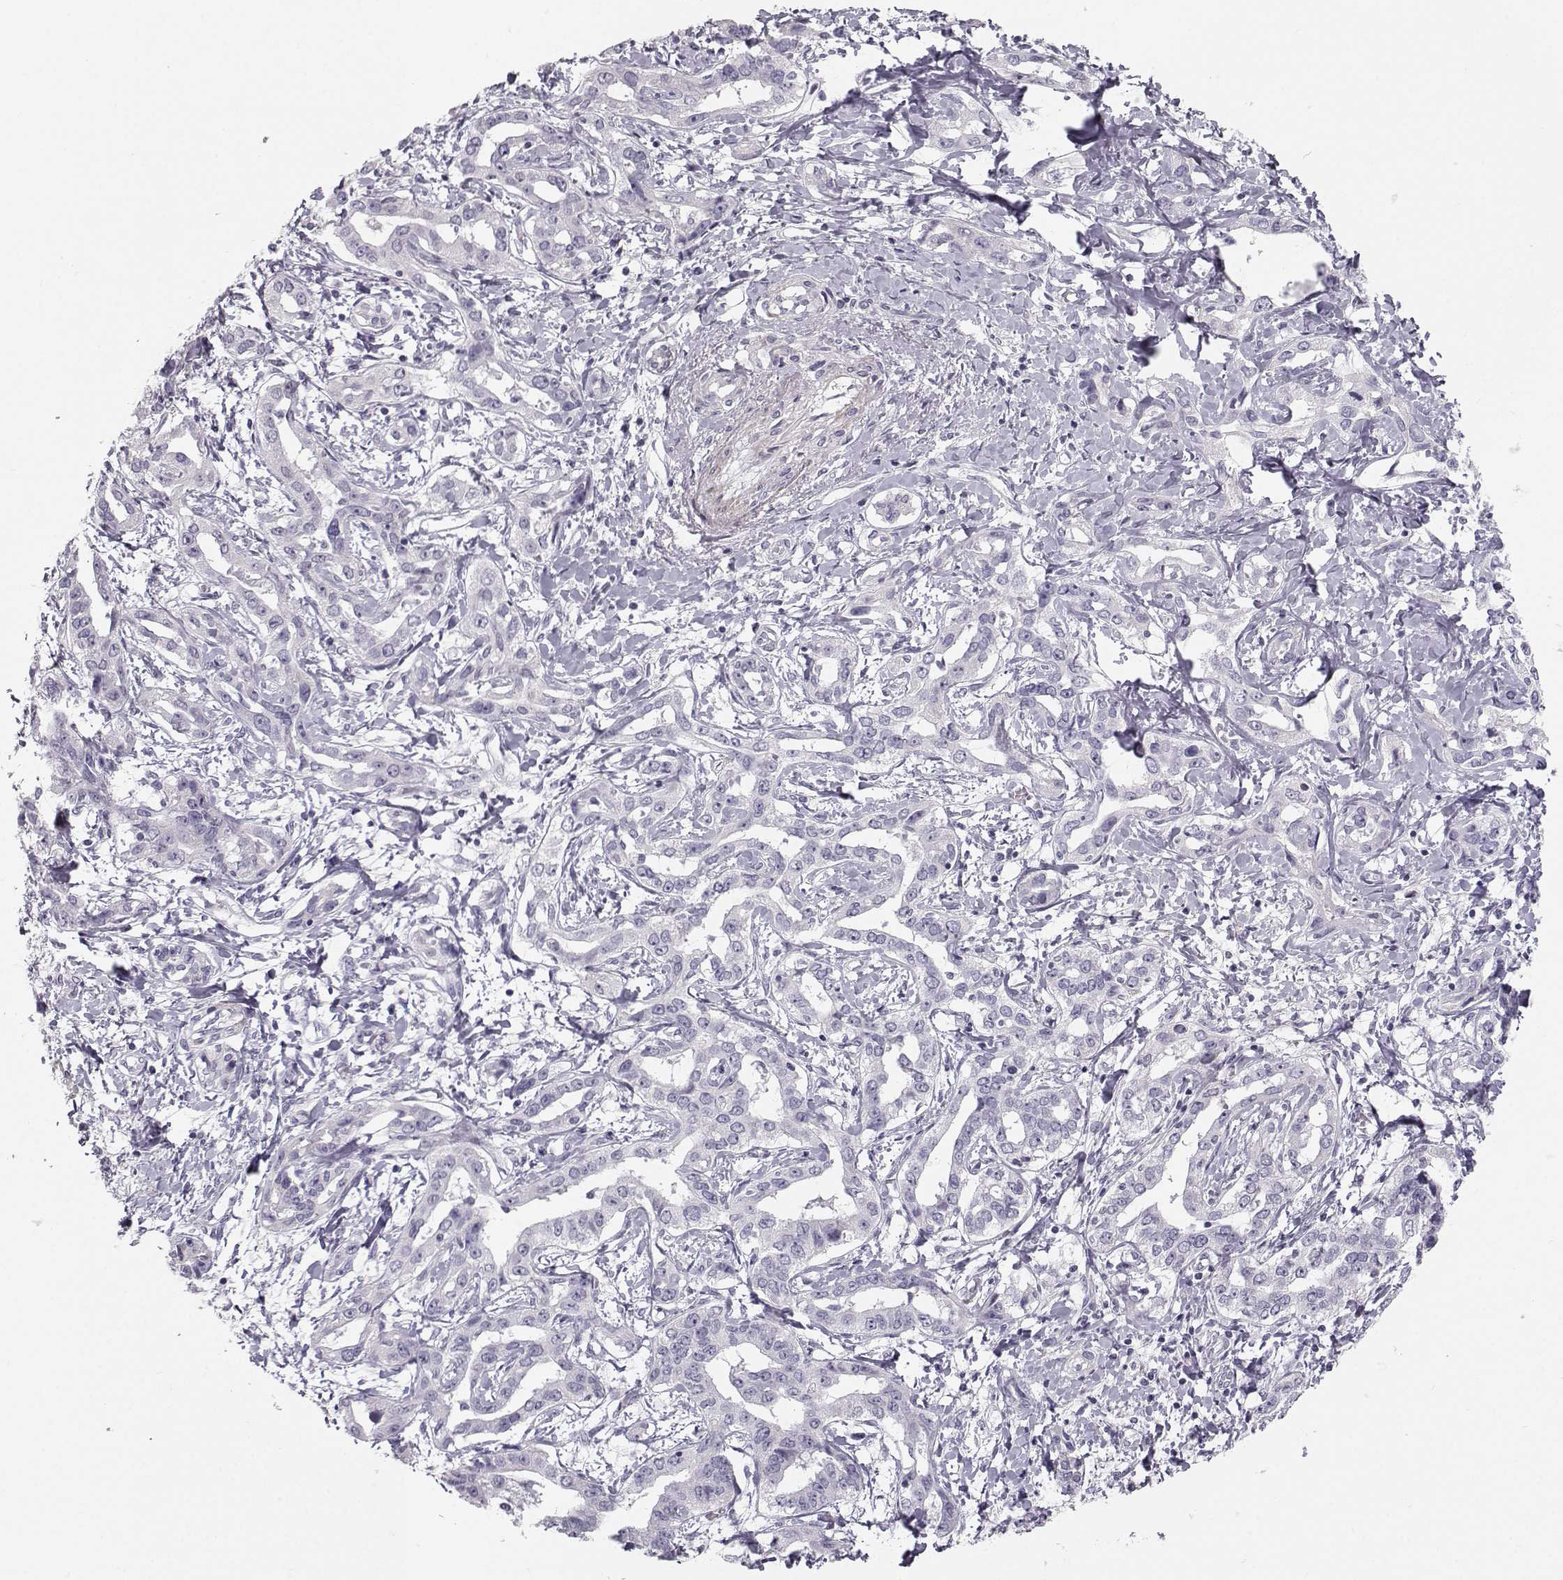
{"staining": {"intensity": "negative", "quantity": "none", "location": "none"}, "tissue": "liver cancer", "cell_type": "Tumor cells", "image_type": "cancer", "snomed": [{"axis": "morphology", "description": "Cholangiocarcinoma"}, {"axis": "topography", "description": "Liver"}], "caption": "The IHC histopathology image has no significant staining in tumor cells of liver cancer (cholangiocarcinoma) tissue. The staining is performed using DAB brown chromogen with nuclei counter-stained in using hematoxylin.", "gene": "CASR", "patient": {"sex": "male", "age": 59}}